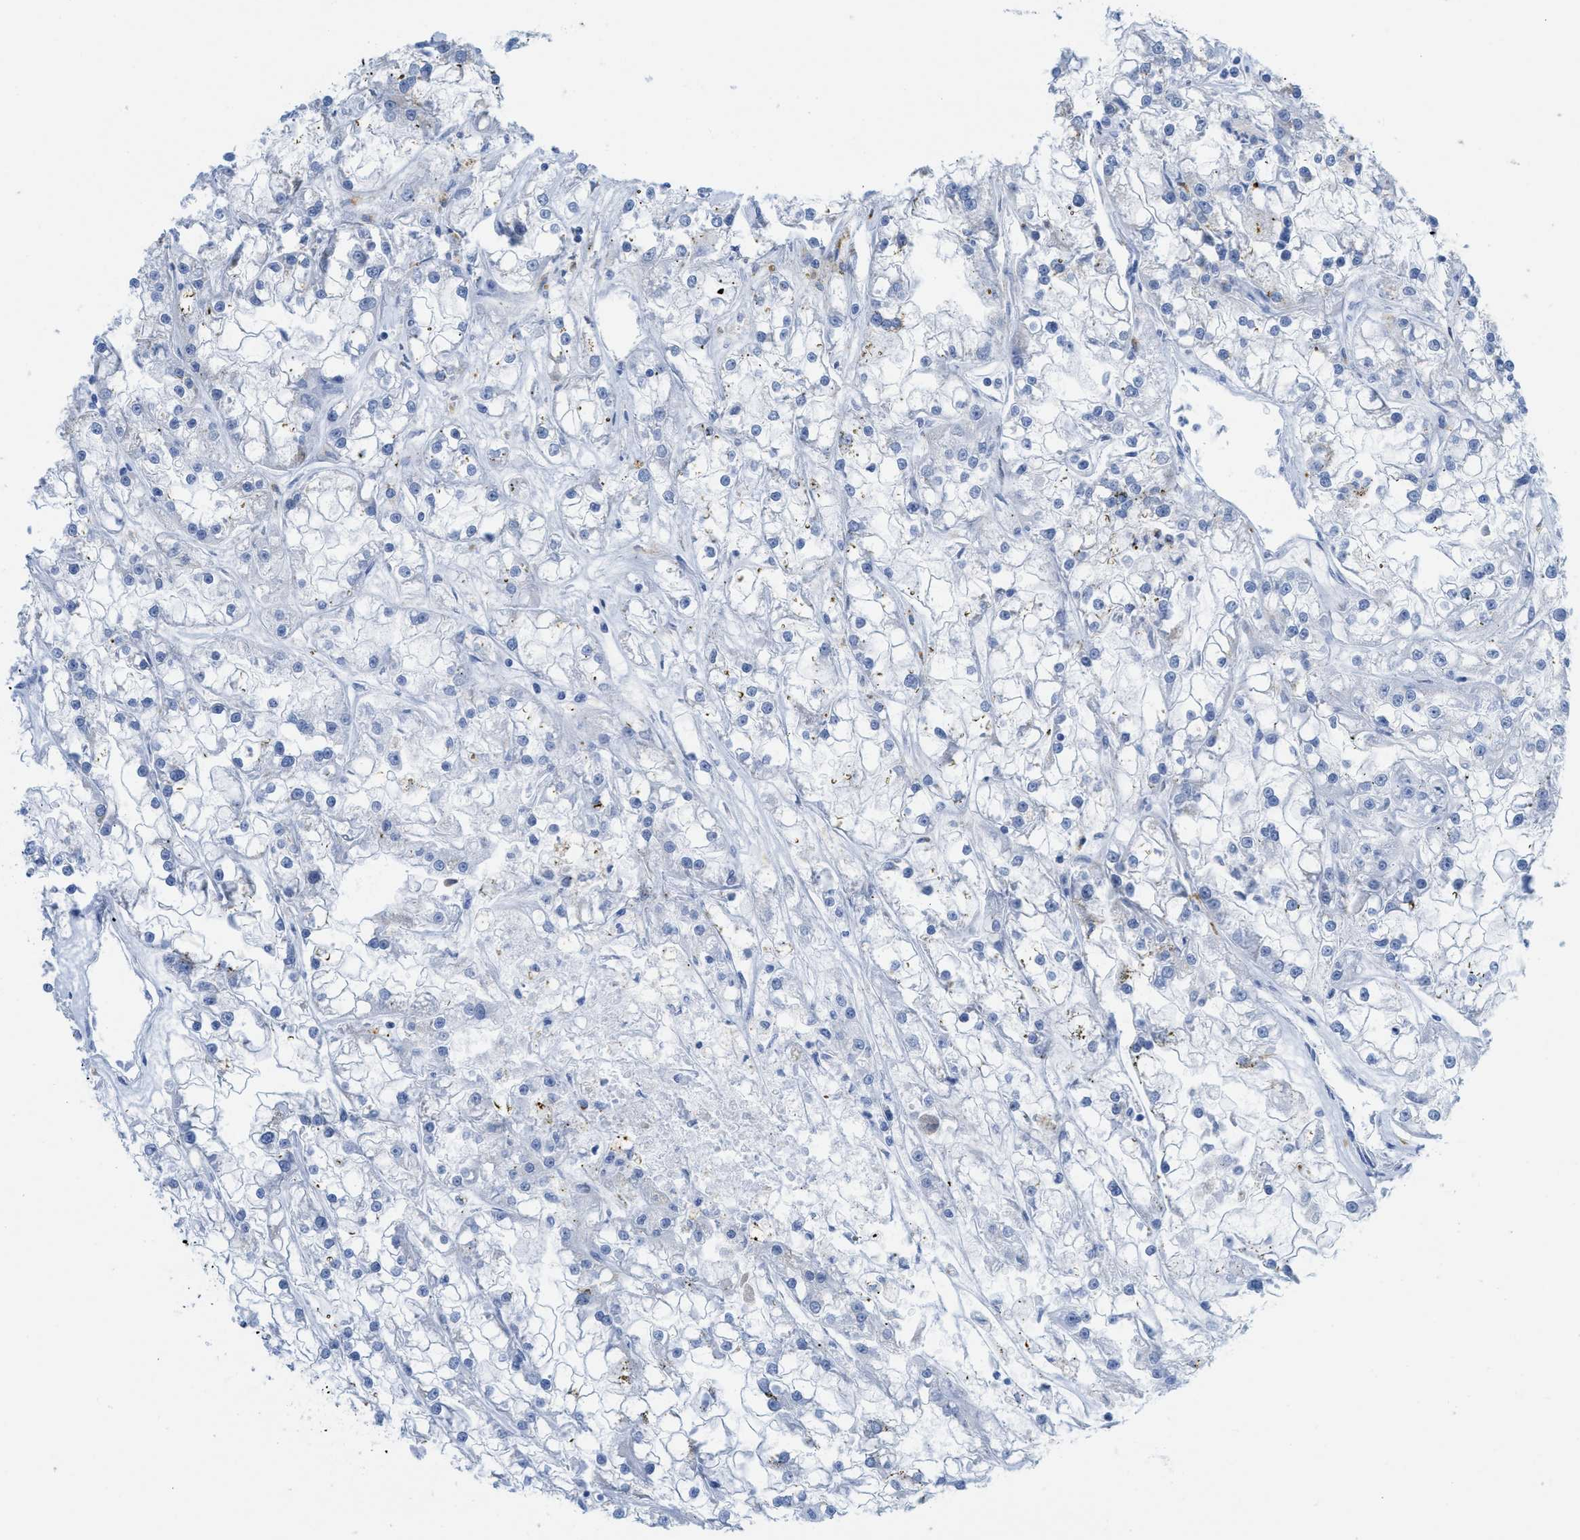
{"staining": {"intensity": "negative", "quantity": "none", "location": "none"}, "tissue": "renal cancer", "cell_type": "Tumor cells", "image_type": "cancer", "snomed": [{"axis": "morphology", "description": "Adenocarcinoma, NOS"}, {"axis": "topography", "description": "Kidney"}], "caption": "Immunohistochemical staining of human adenocarcinoma (renal) displays no significant staining in tumor cells.", "gene": "WDR4", "patient": {"sex": "female", "age": 52}}